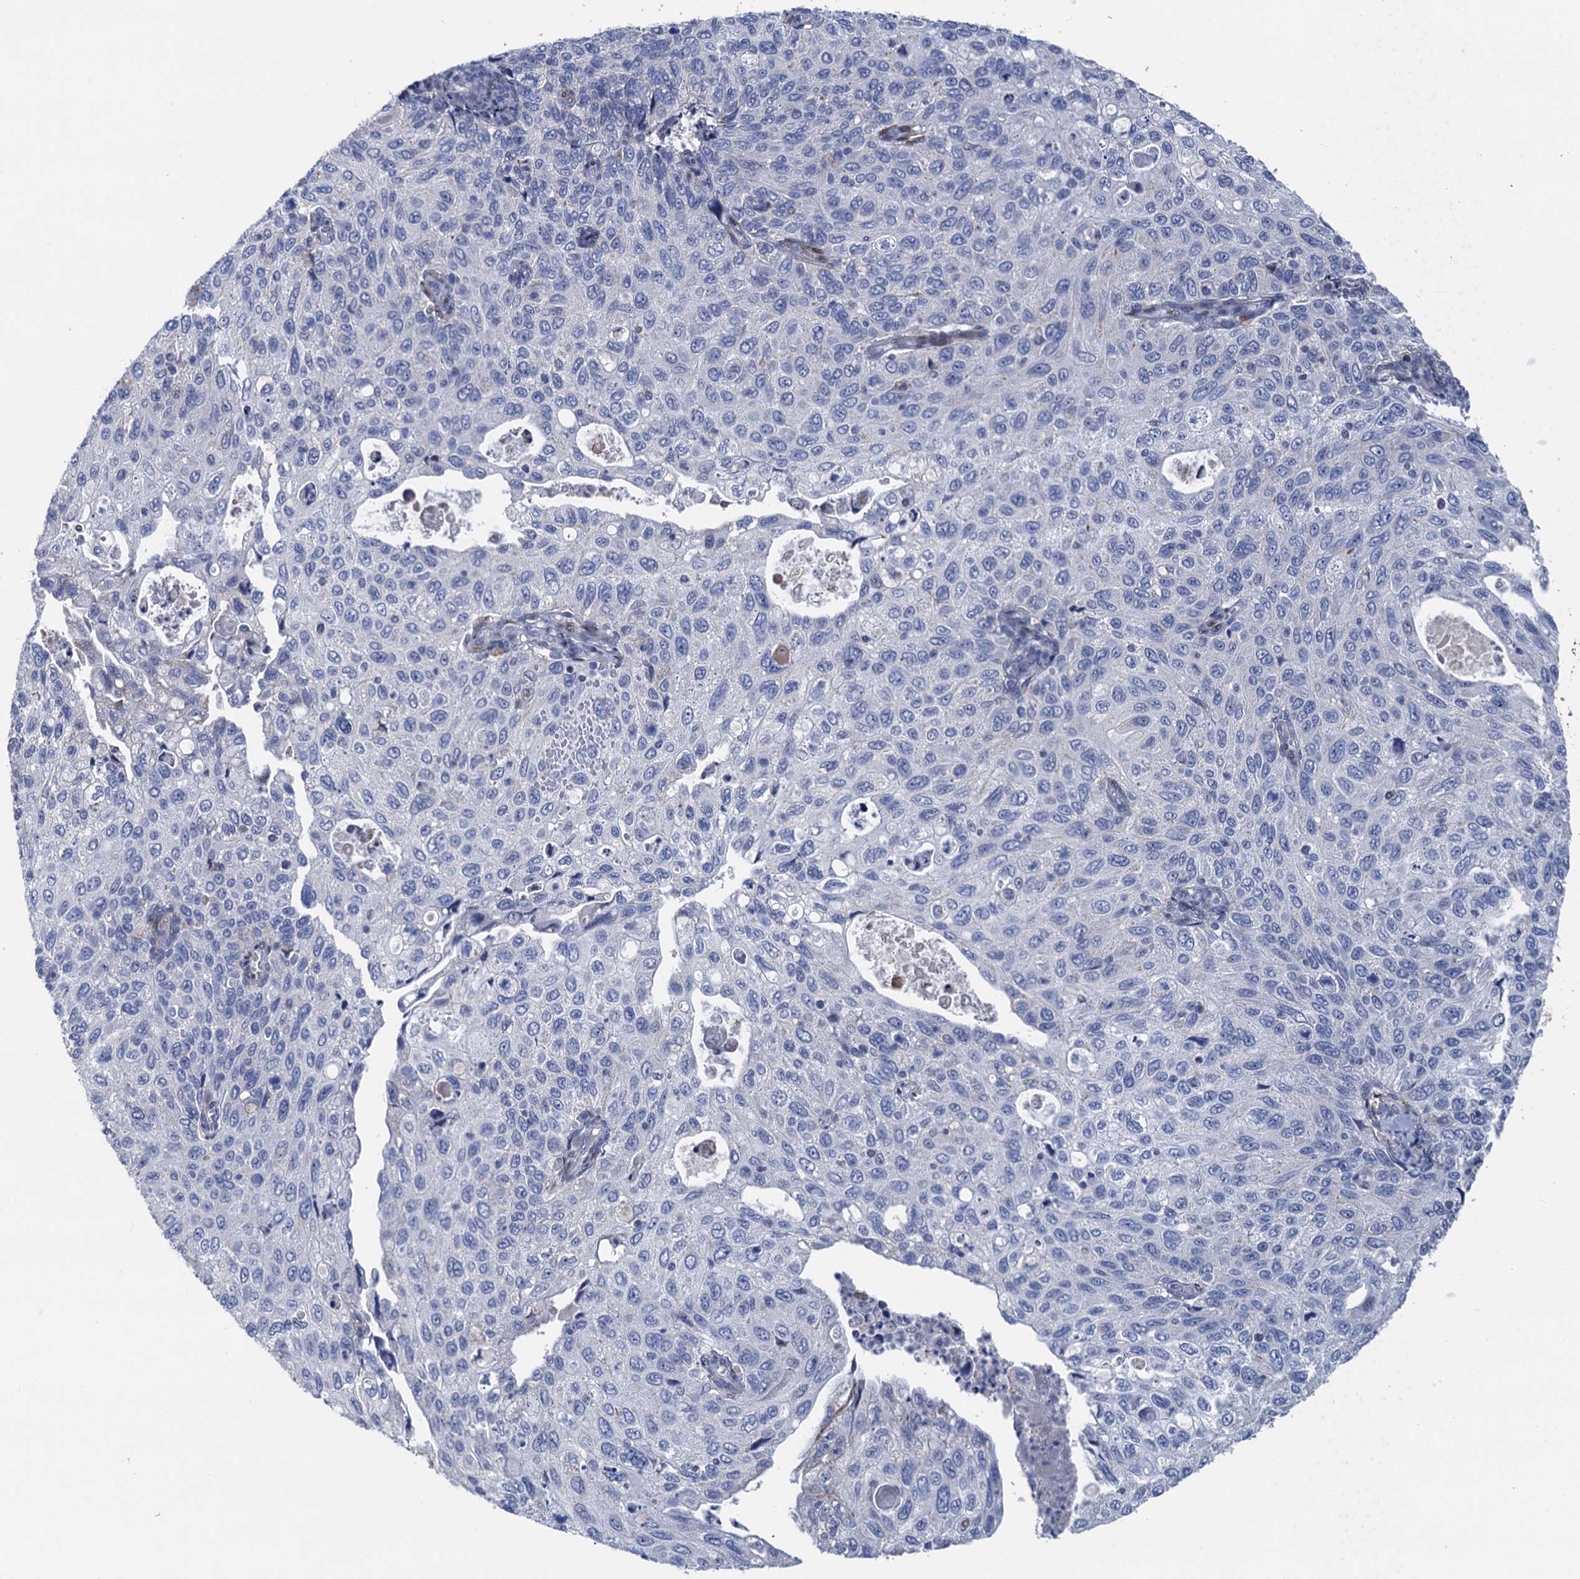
{"staining": {"intensity": "negative", "quantity": "none", "location": "none"}, "tissue": "cervical cancer", "cell_type": "Tumor cells", "image_type": "cancer", "snomed": [{"axis": "morphology", "description": "Squamous cell carcinoma, NOS"}, {"axis": "topography", "description": "Cervix"}], "caption": "This image is of cervical cancer (squamous cell carcinoma) stained with IHC to label a protein in brown with the nuclei are counter-stained blue. There is no expression in tumor cells.", "gene": "ESYT3", "patient": {"sex": "female", "age": 70}}